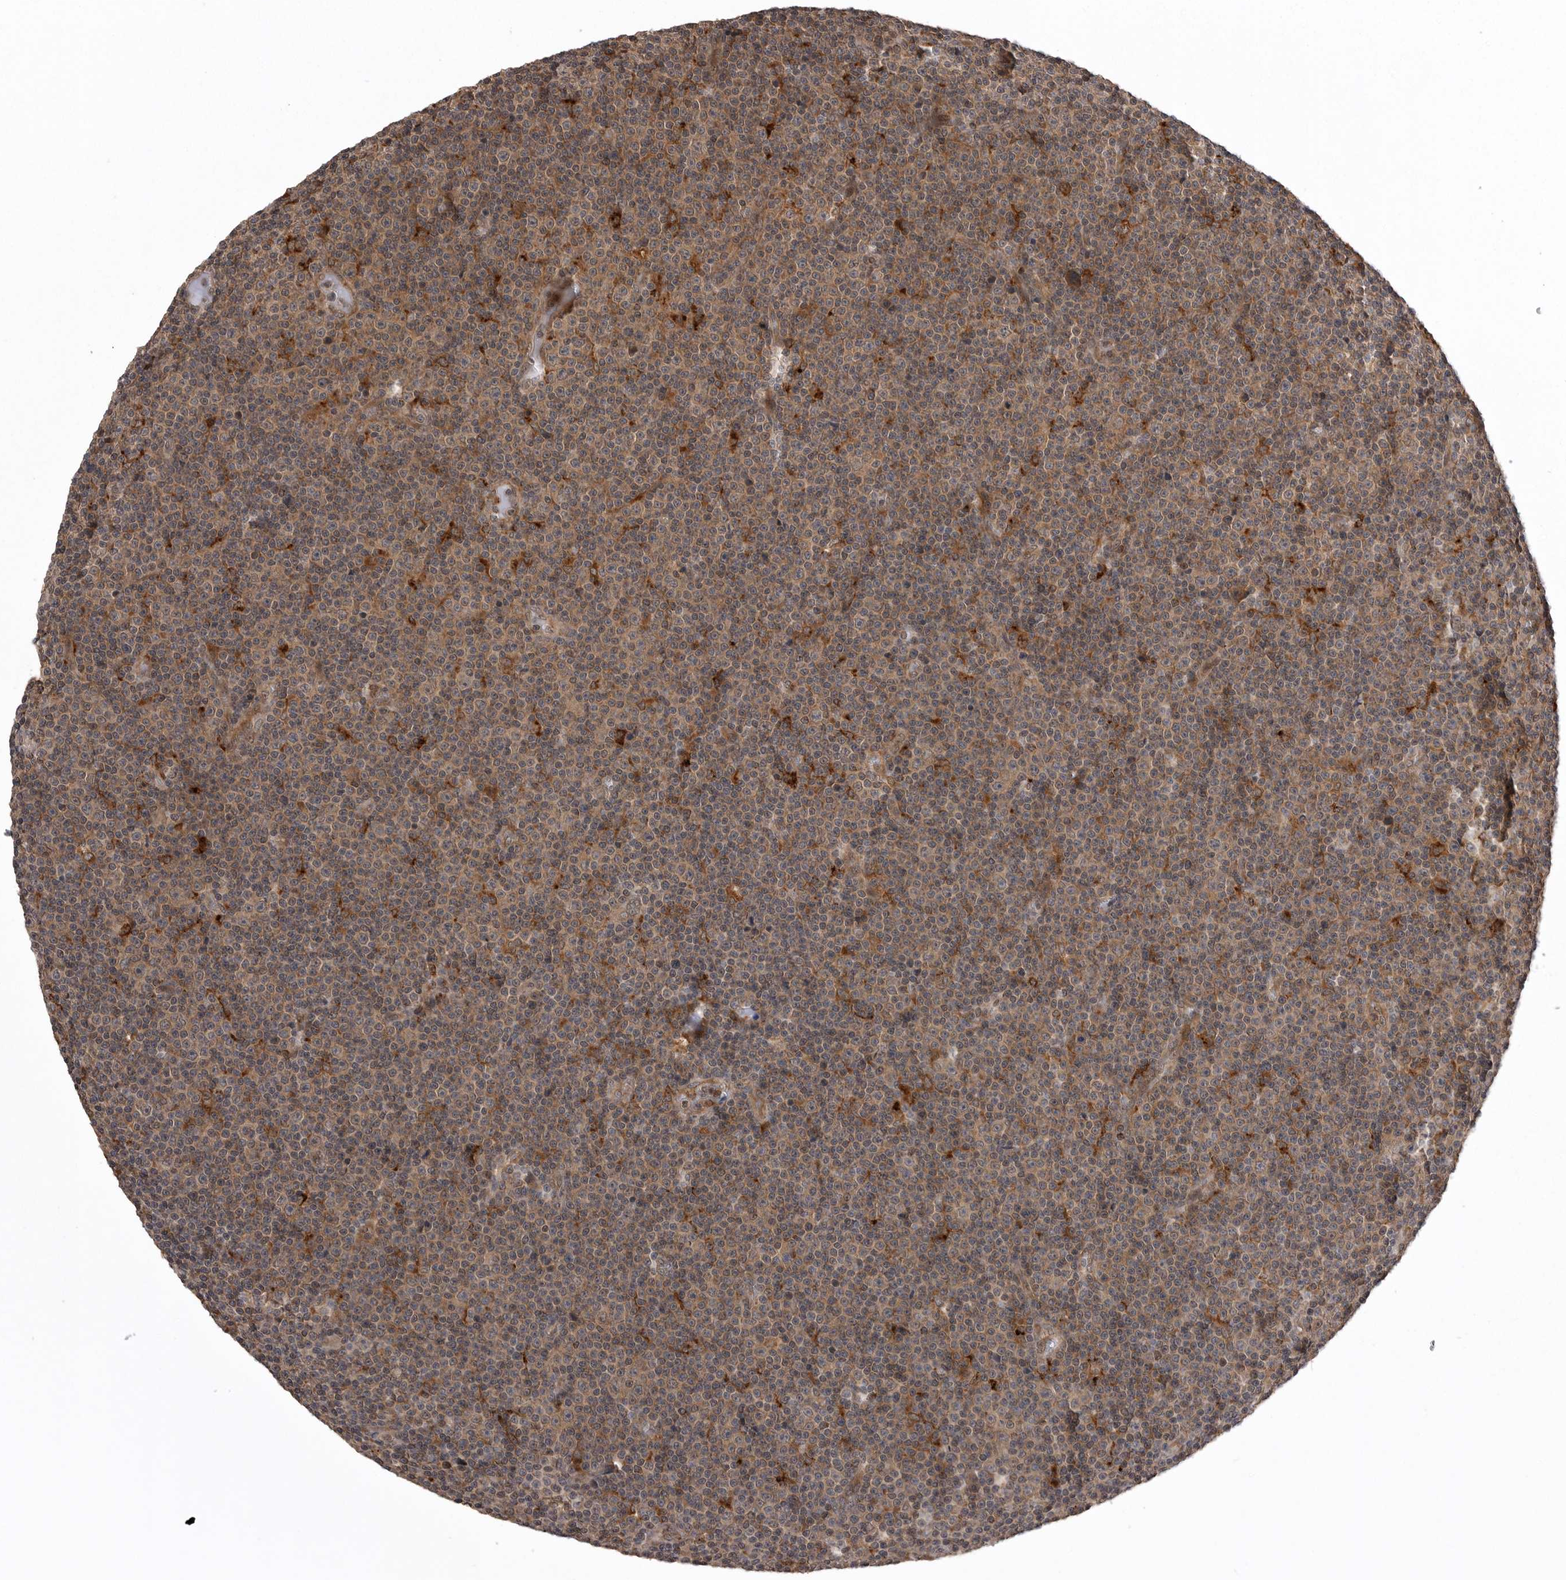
{"staining": {"intensity": "weak", "quantity": "25%-75%", "location": "cytoplasmic/membranous"}, "tissue": "lymphoma", "cell_type": "Tumor cells", "image_type": "cancer", "snomed": [{"axis": "morphology", "description": "Malignant lymphoma, non-Hodgkin's type, Low grade"}, {"axis": "topography", "description": "Lymph node"}], "caption": "About 25%-75% of tumor cells in lymphoma display weak cytoplasmic/membranous protein expression as visualized by brown immunohistochemical staining.", "gene": "AOAH", "patient": {"sex": "female", "age": 67}}